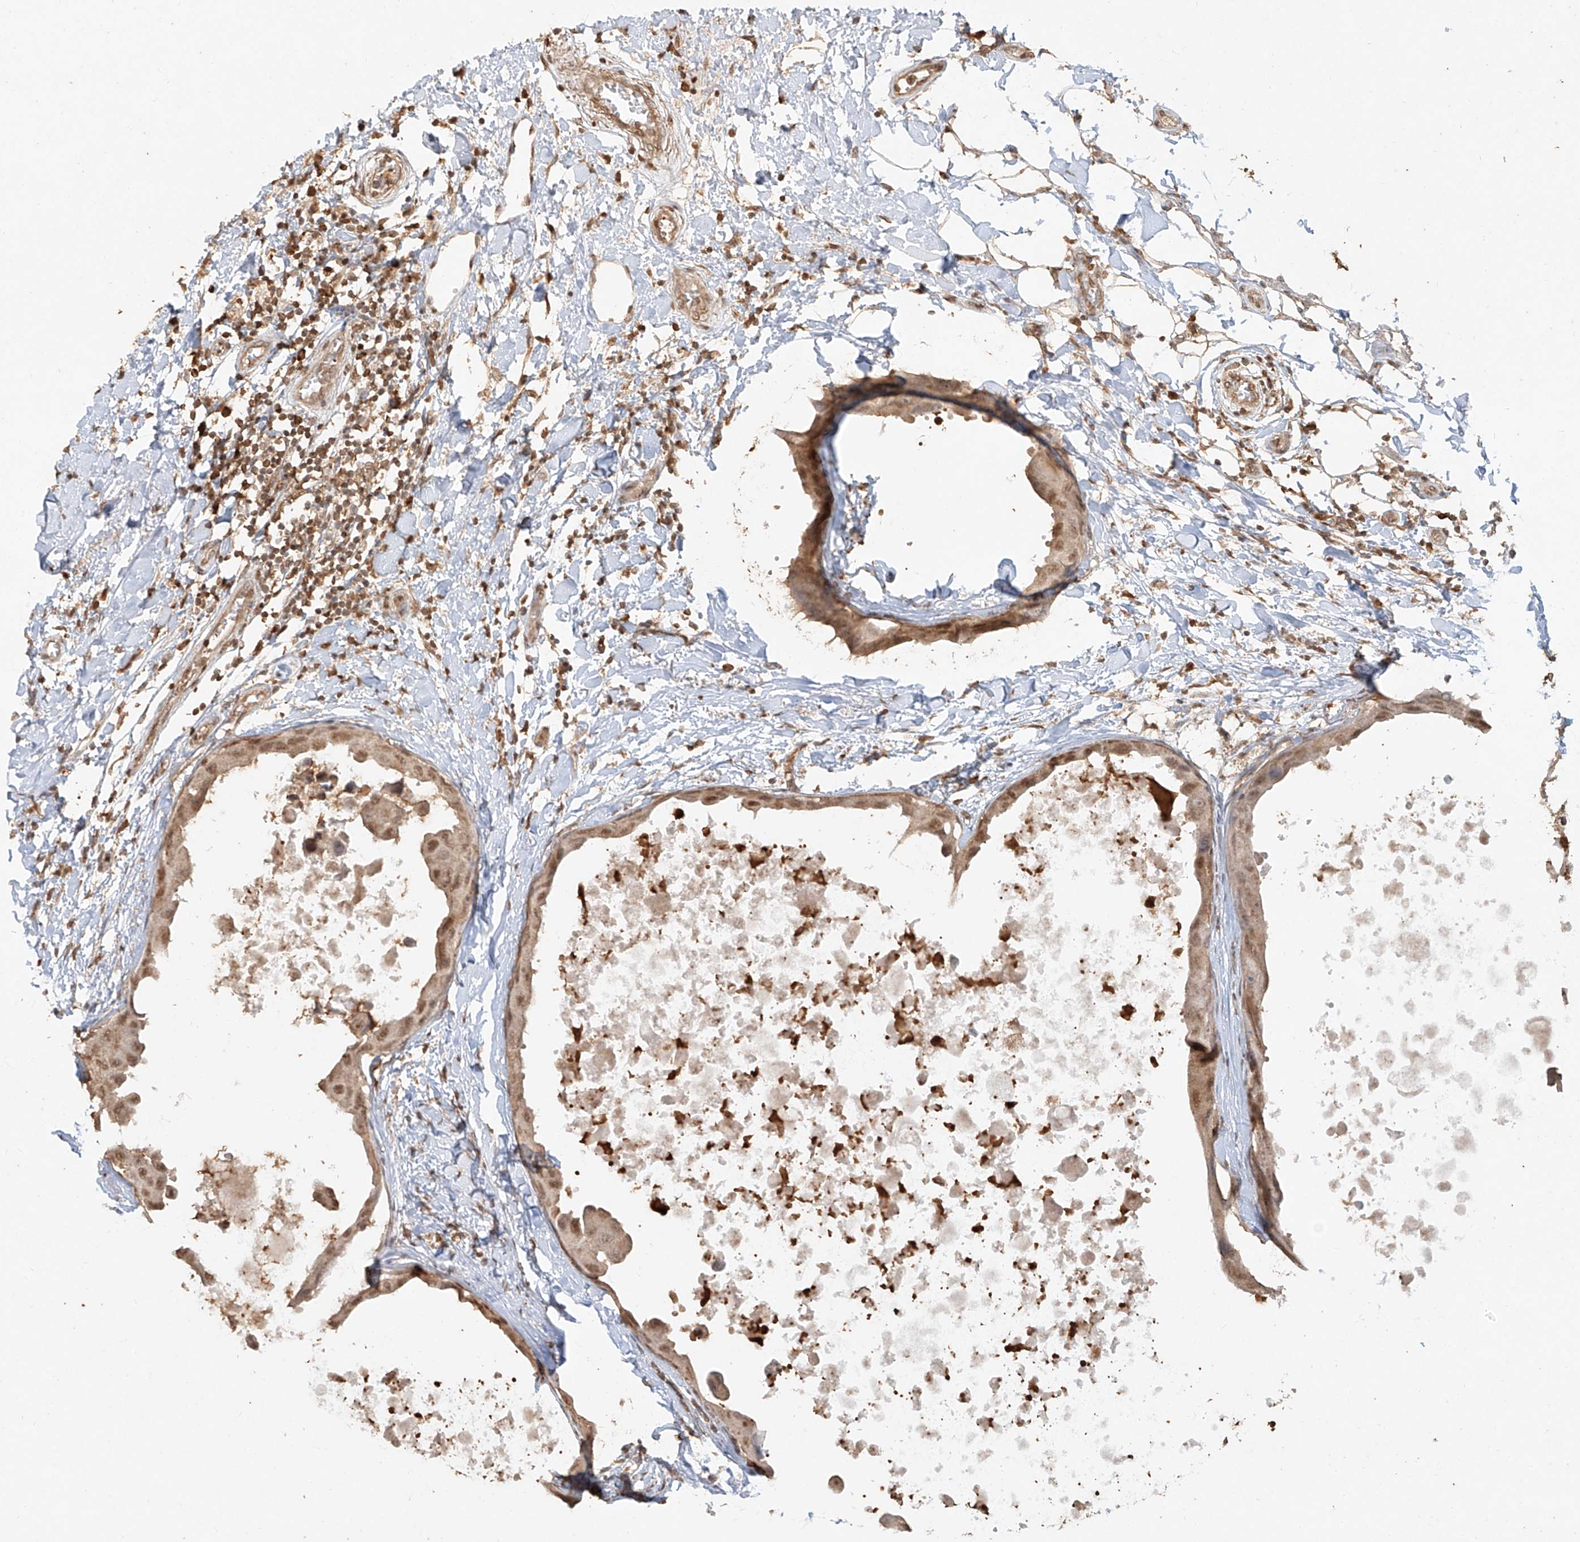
{"staining": {"intensity": "moderate", "quantity": ">75%", "location": "cytoplasmic/membranous,nuclear"}, "tissue": "breast cancer", "cell_type": "Tumor cells", "image_type": "cancer", "snomed": [{"axis": "morphology", "description": "Duct carcinoma"}, {"axis": "topography", "description": "Breast"}], "caption": "Breast cancer stained with a protein marker reveals moderate staining in tumor cells.", "gene": "TIGAR", "patient": {"sex": "female", "age": 27}}